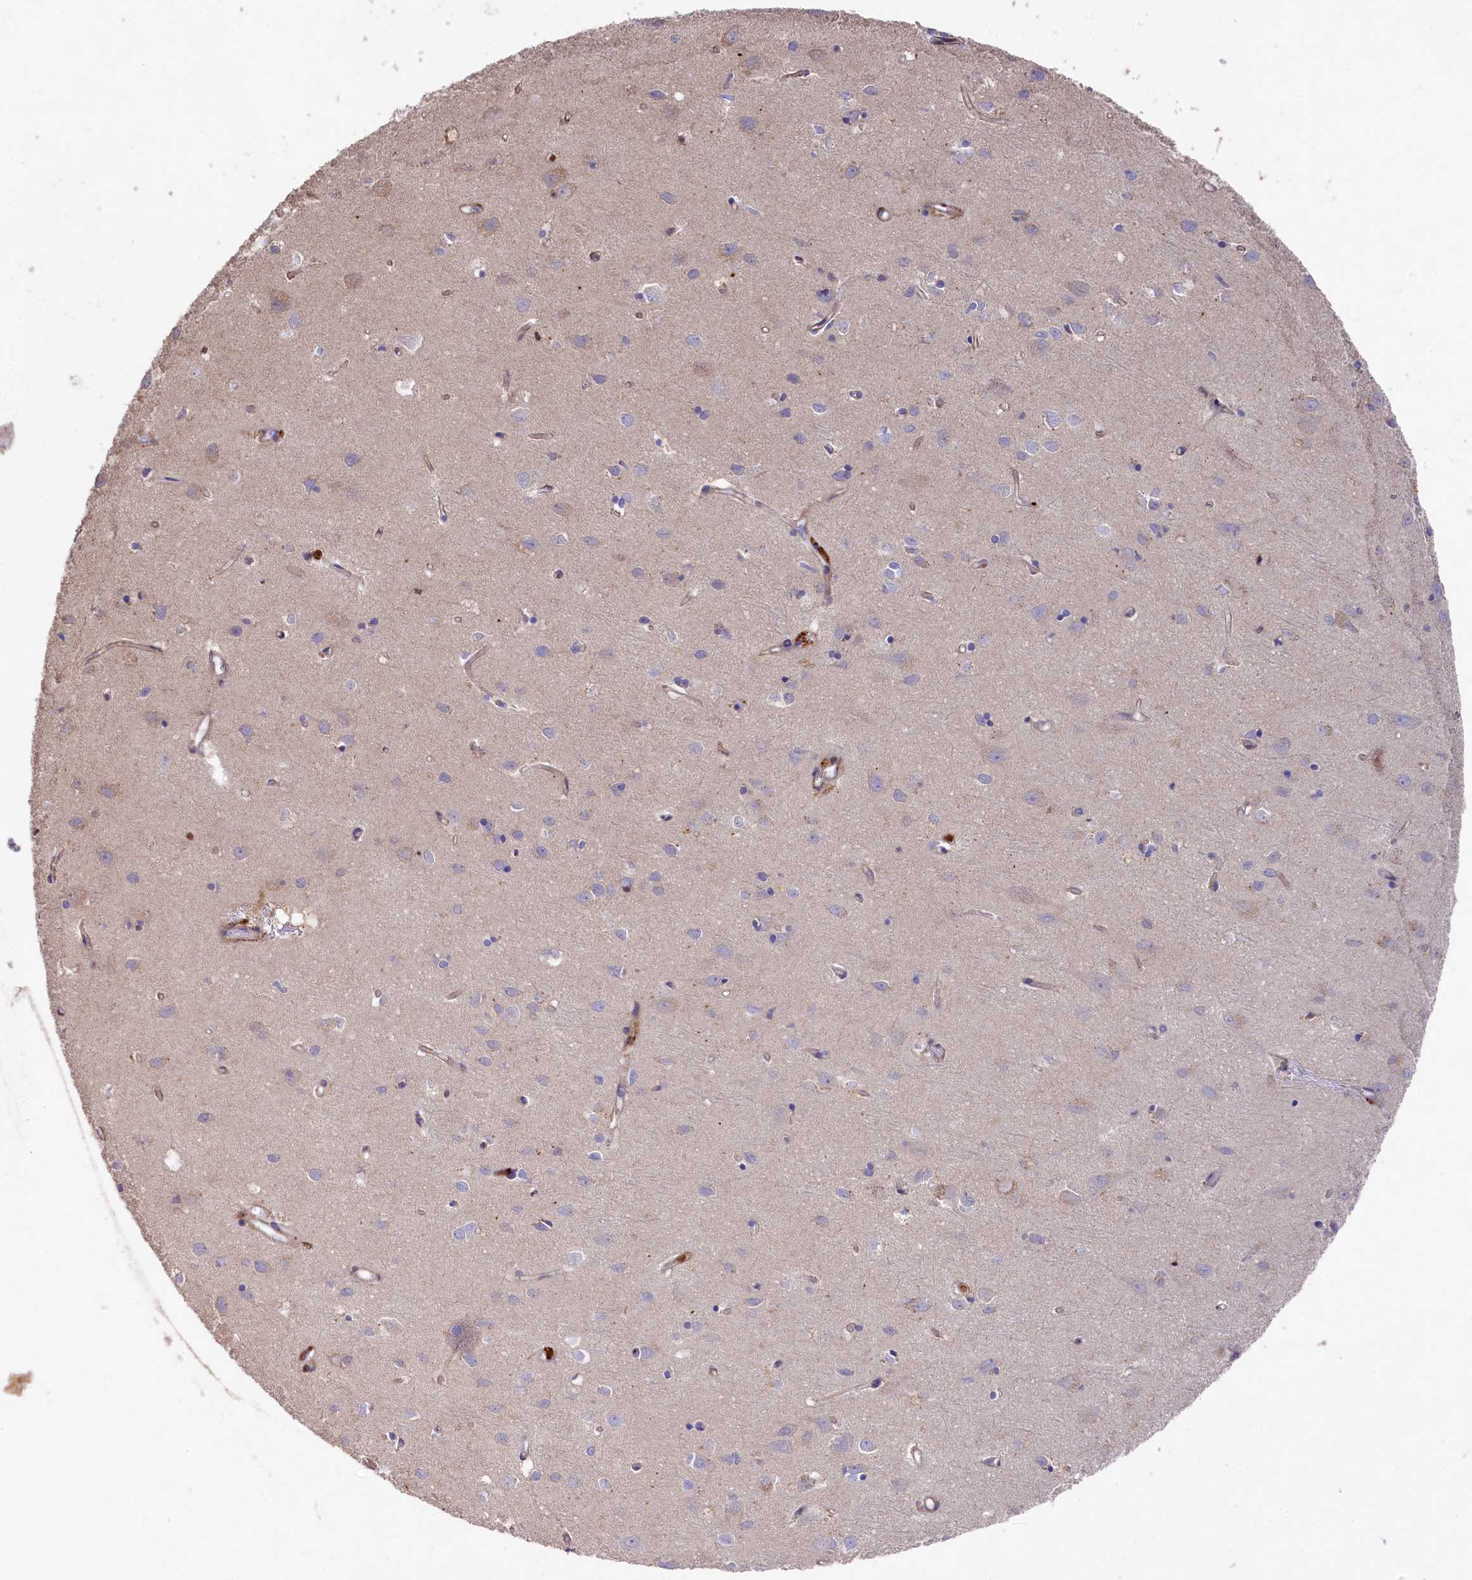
{"staining": {"intensity": "moderate", "quantity": ">75%", "location": "cytoplasmic/membranous"}, "tissue": "cerebral cortex", "cell_type": "Endothelial cells", "image_type": "normal", "snomed": [{"axis": "morphology", "description": "Normal tissue, NOS"}, {"axis": "topography", "description": "Cerebral cortex"}], "caption": "Immunohistochemical staining of unremarkable human cerebral cortex displays >75% levels of moderate cytoplasmic/membranous protein staining in about >75% of endothelial cells.", "gene": "RAPSN", "patient": {"sex": "female", "age": 64}}